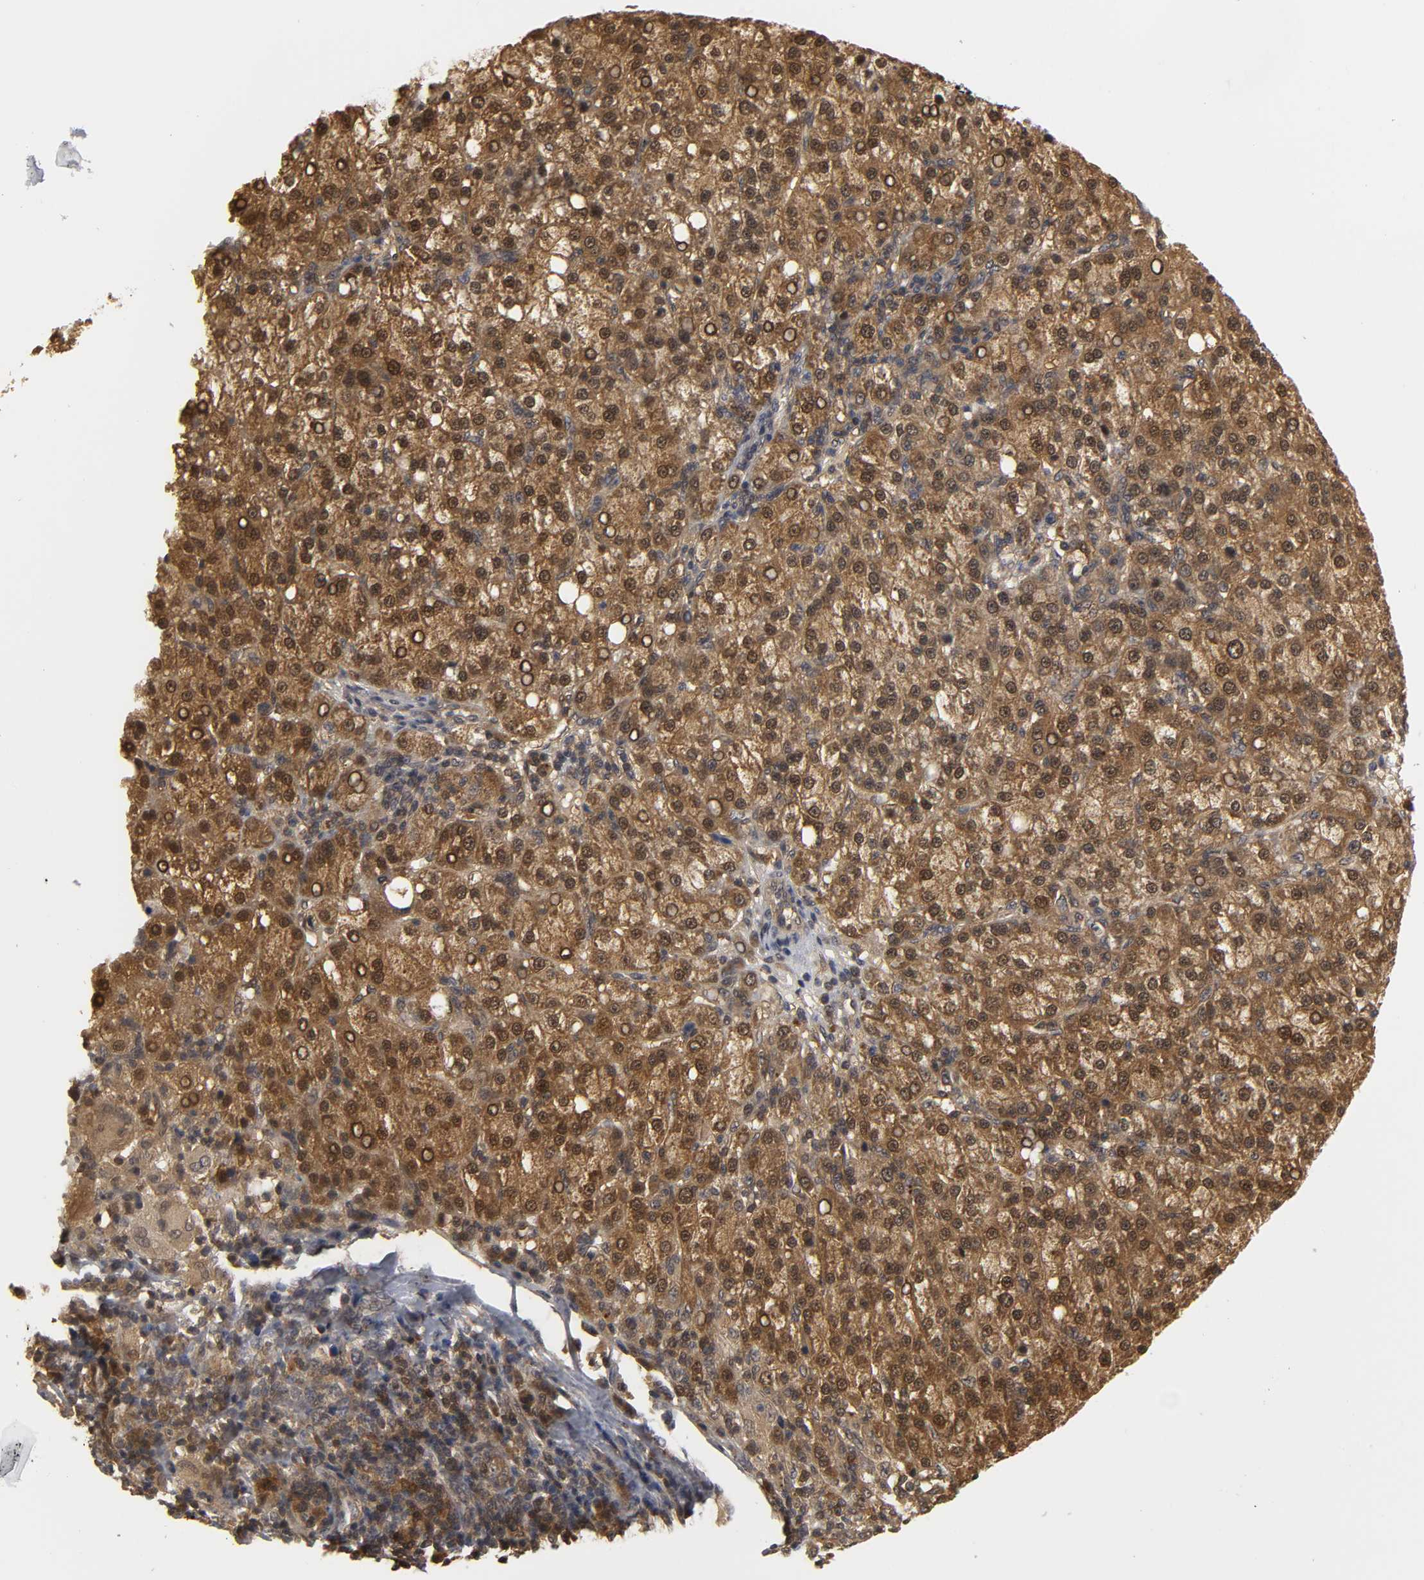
{"staining": {"intensity": "strong", "quantity": ">75%", "location": "cytoplasmic/membranous,nuclear"}, "tissue": "liver cancer", "cell_type": "Tumor cells", "image_type": "cancer", "snomed": [{"axis": "morphology", "description": "Carcinoma, Hepatocellular, NOS"}, {"axis": "topography", "description": "Liver"}], "caption": "IHC of human liver hepatocellular carcinoma displays high levels of strong cytoplasmic/membranous and nuclear positivity in approximately >75% of tumor cells.", "gene": "PARK7", "patient": {"sex": "female", "age": 58}}